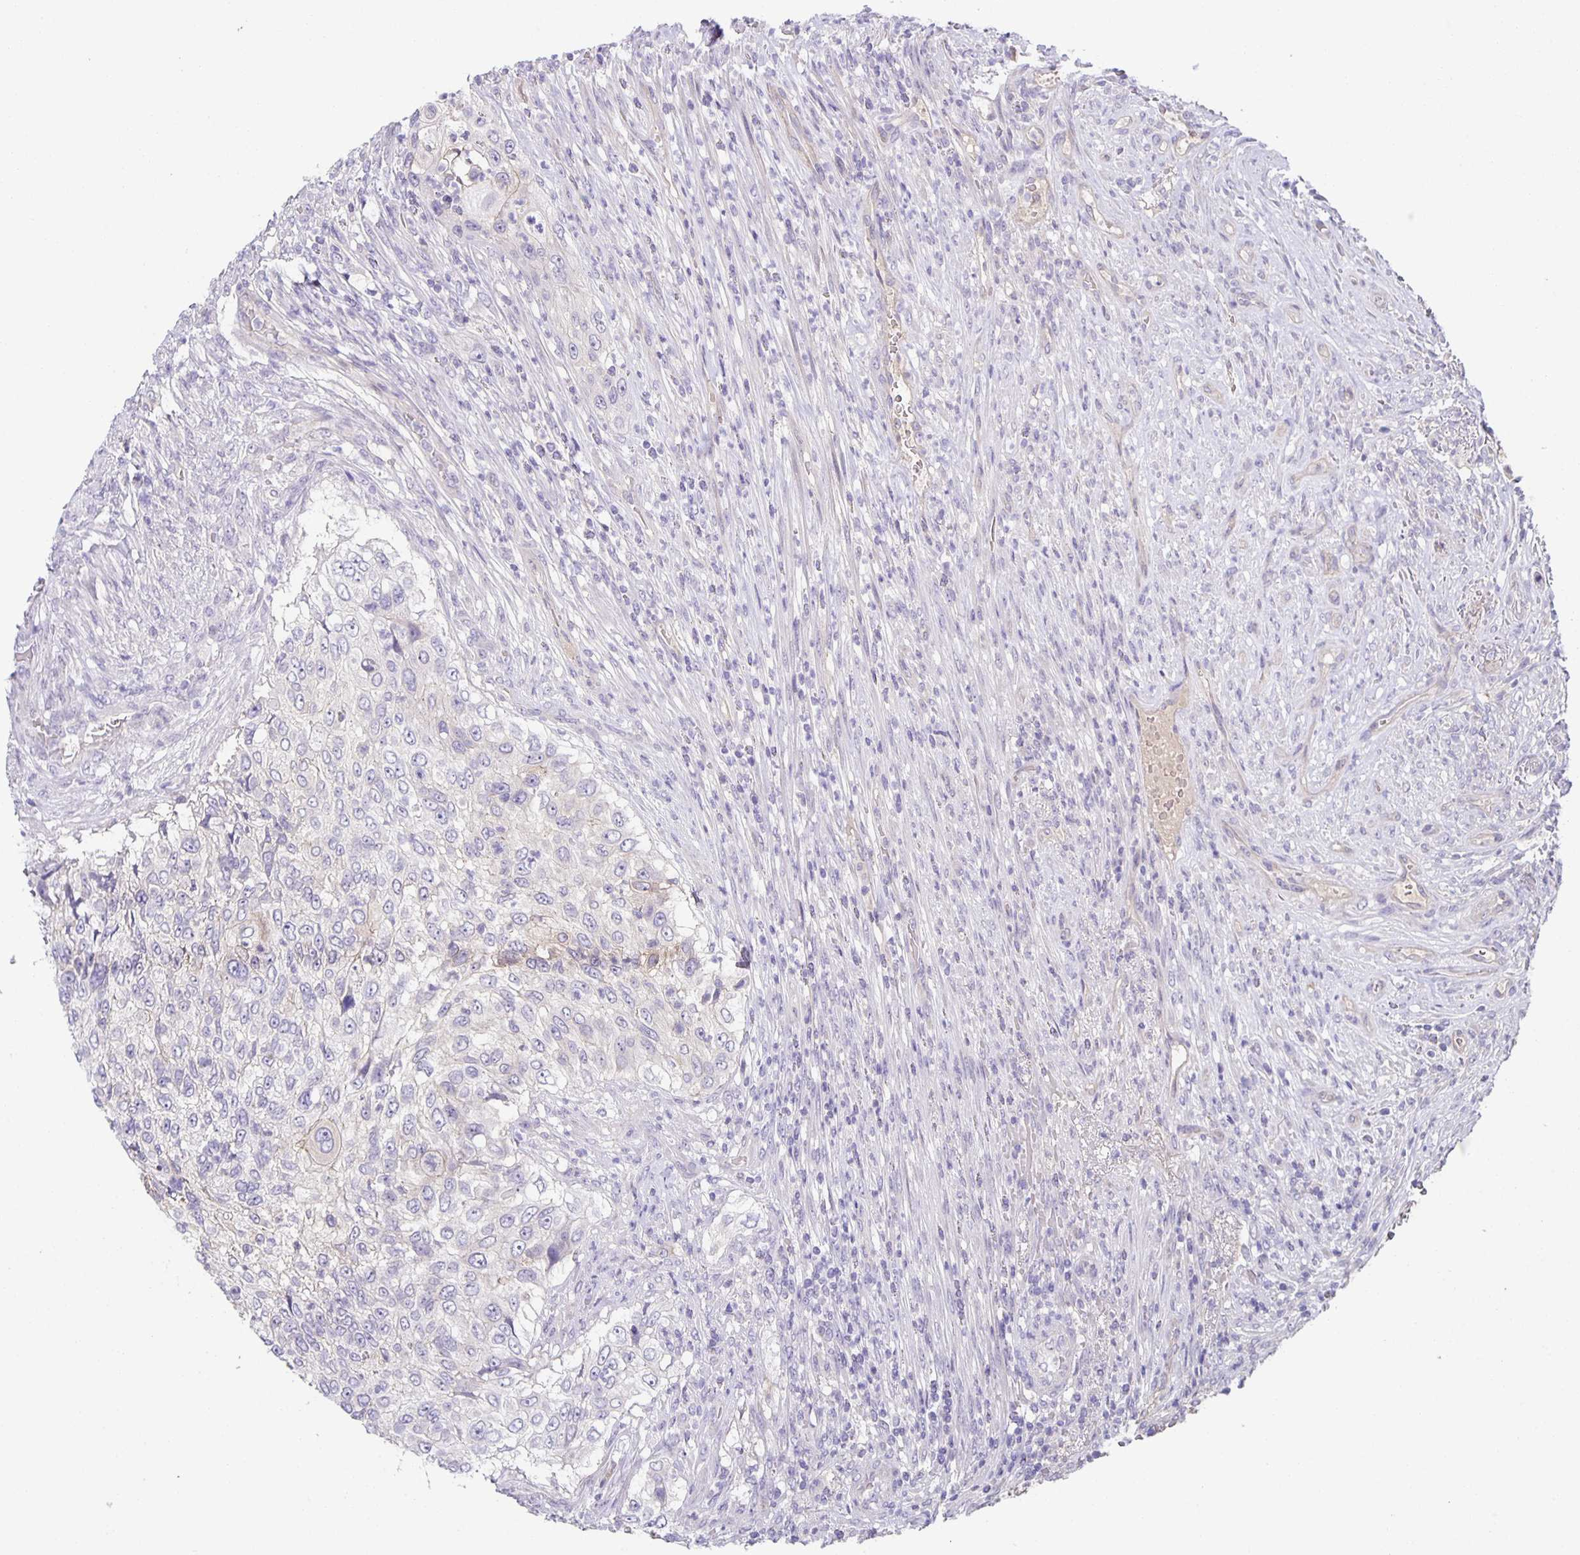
{"staining": {"intensity": "negative", "quantity": "none", "location": "none"}, "tissue": "urothelial cancer", "cell_type": "Tumor cells", "image_type": "cancer", "snomed": [{"axis": "morphology", "description": "Urothelial carcinoma, High grade"}, {"axis": "topography", "description": "Urinary bladder"}], "caption": "There is no significant expression in tumor cells of high-grade urothelial carcinoma.", "gene": "PTPN3", "patient": {"sex": "female", "age": 60}}